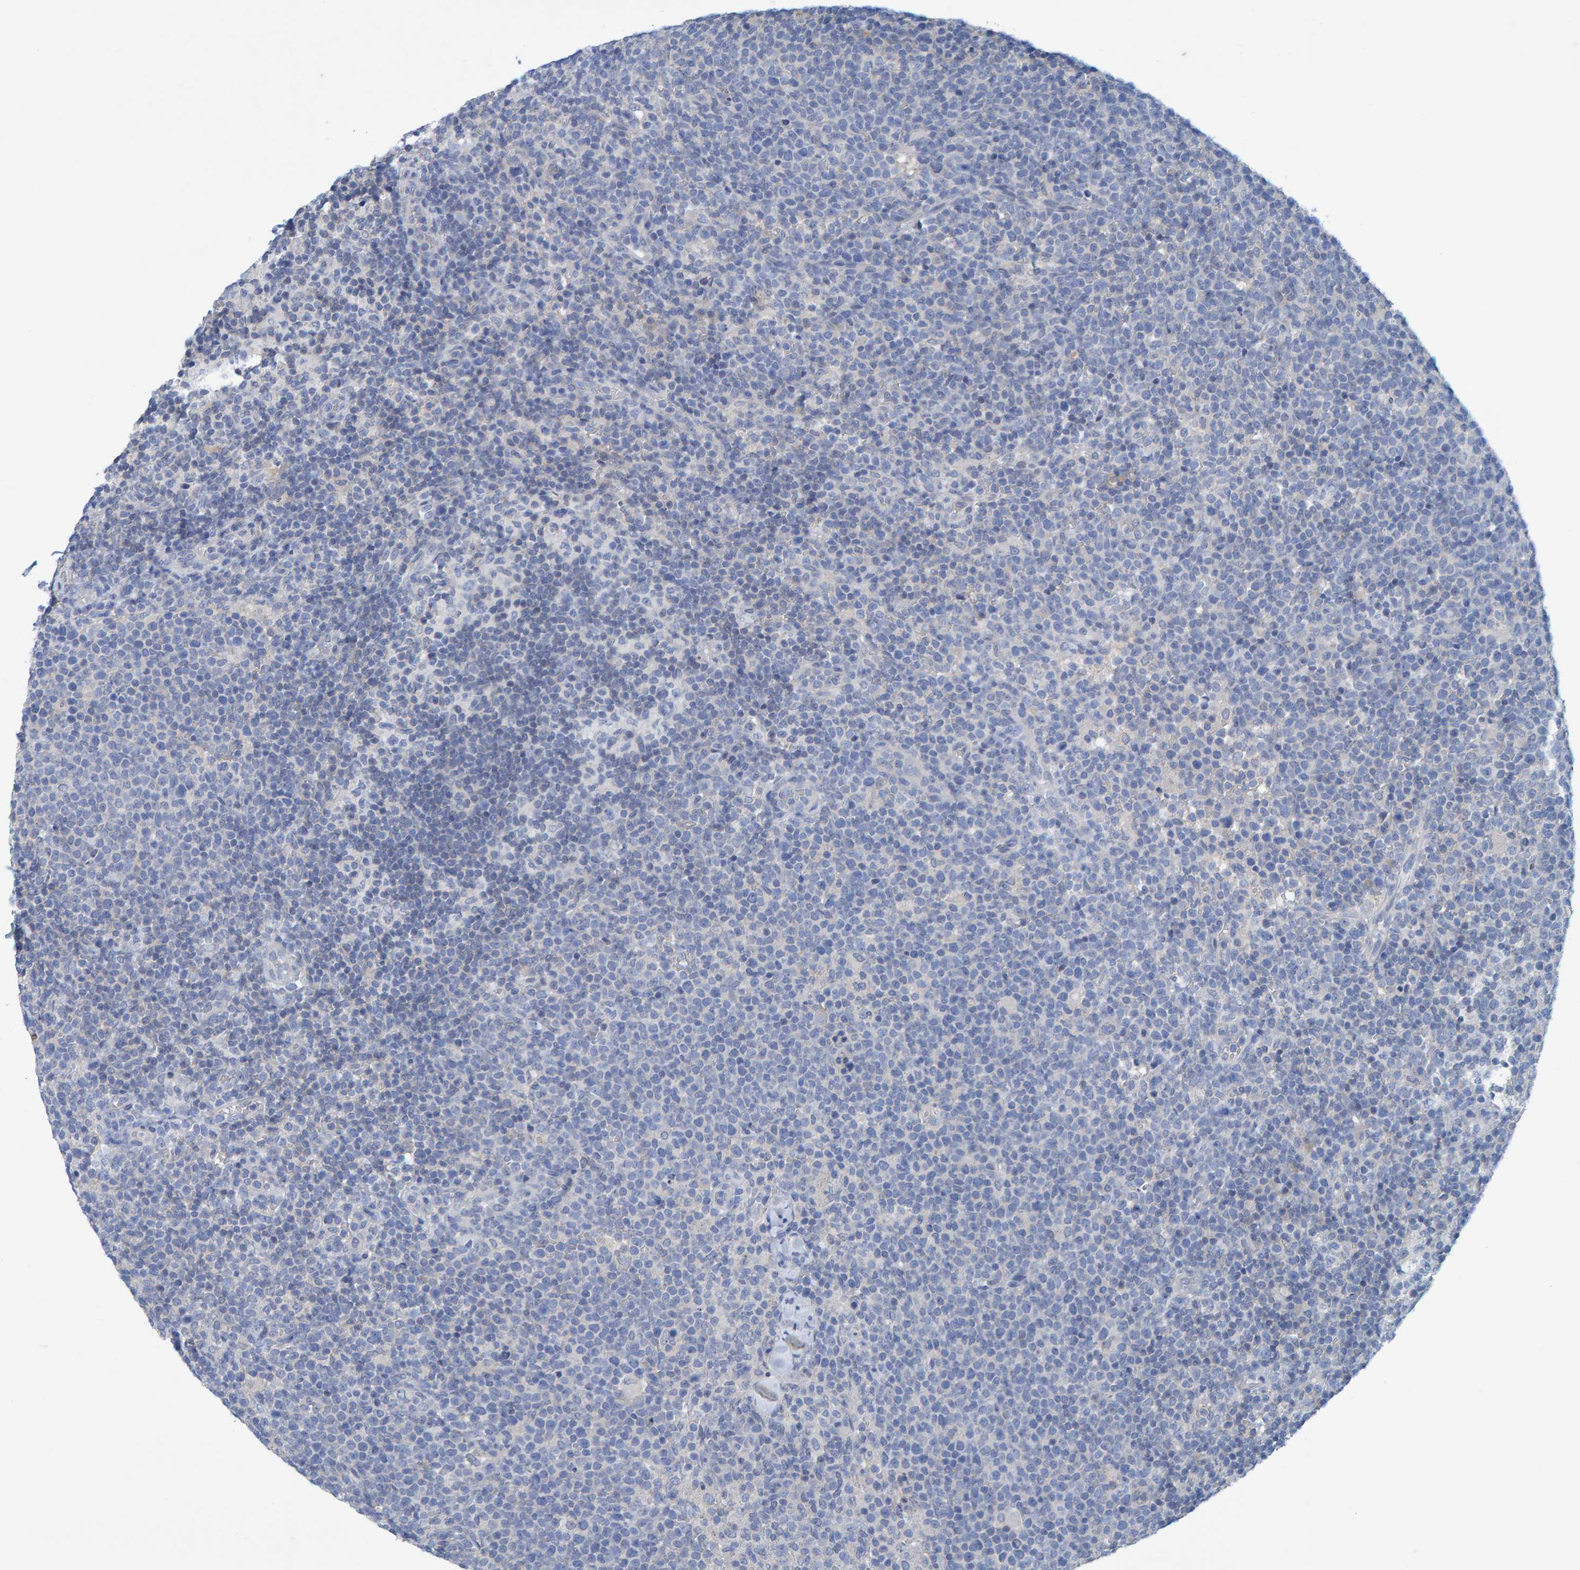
{"staining": {"intensity": "negative", "quantity": "none", "location": "none"}, "tissue": "lymphoma", "cell_type": "Tumor cells", "image_type": "cancer", "snomed": [{"axis": "morphology", "description": "Malignant lymphoma, non-Hodgkin's type, High grade"}, {"axis": "topography", "description": "Lymph node"}], "caption": "Immunohistochemistry histopathology image of neoplastic tissue: high-grade malignant lymphoma, non-Hodgkin's type stained with DAB (3,3'-diaminobenzidine) displays no significant protein staining in tumor cells.", "gene": "ALAD", "patient": {"sex": "male", "age": 61}}